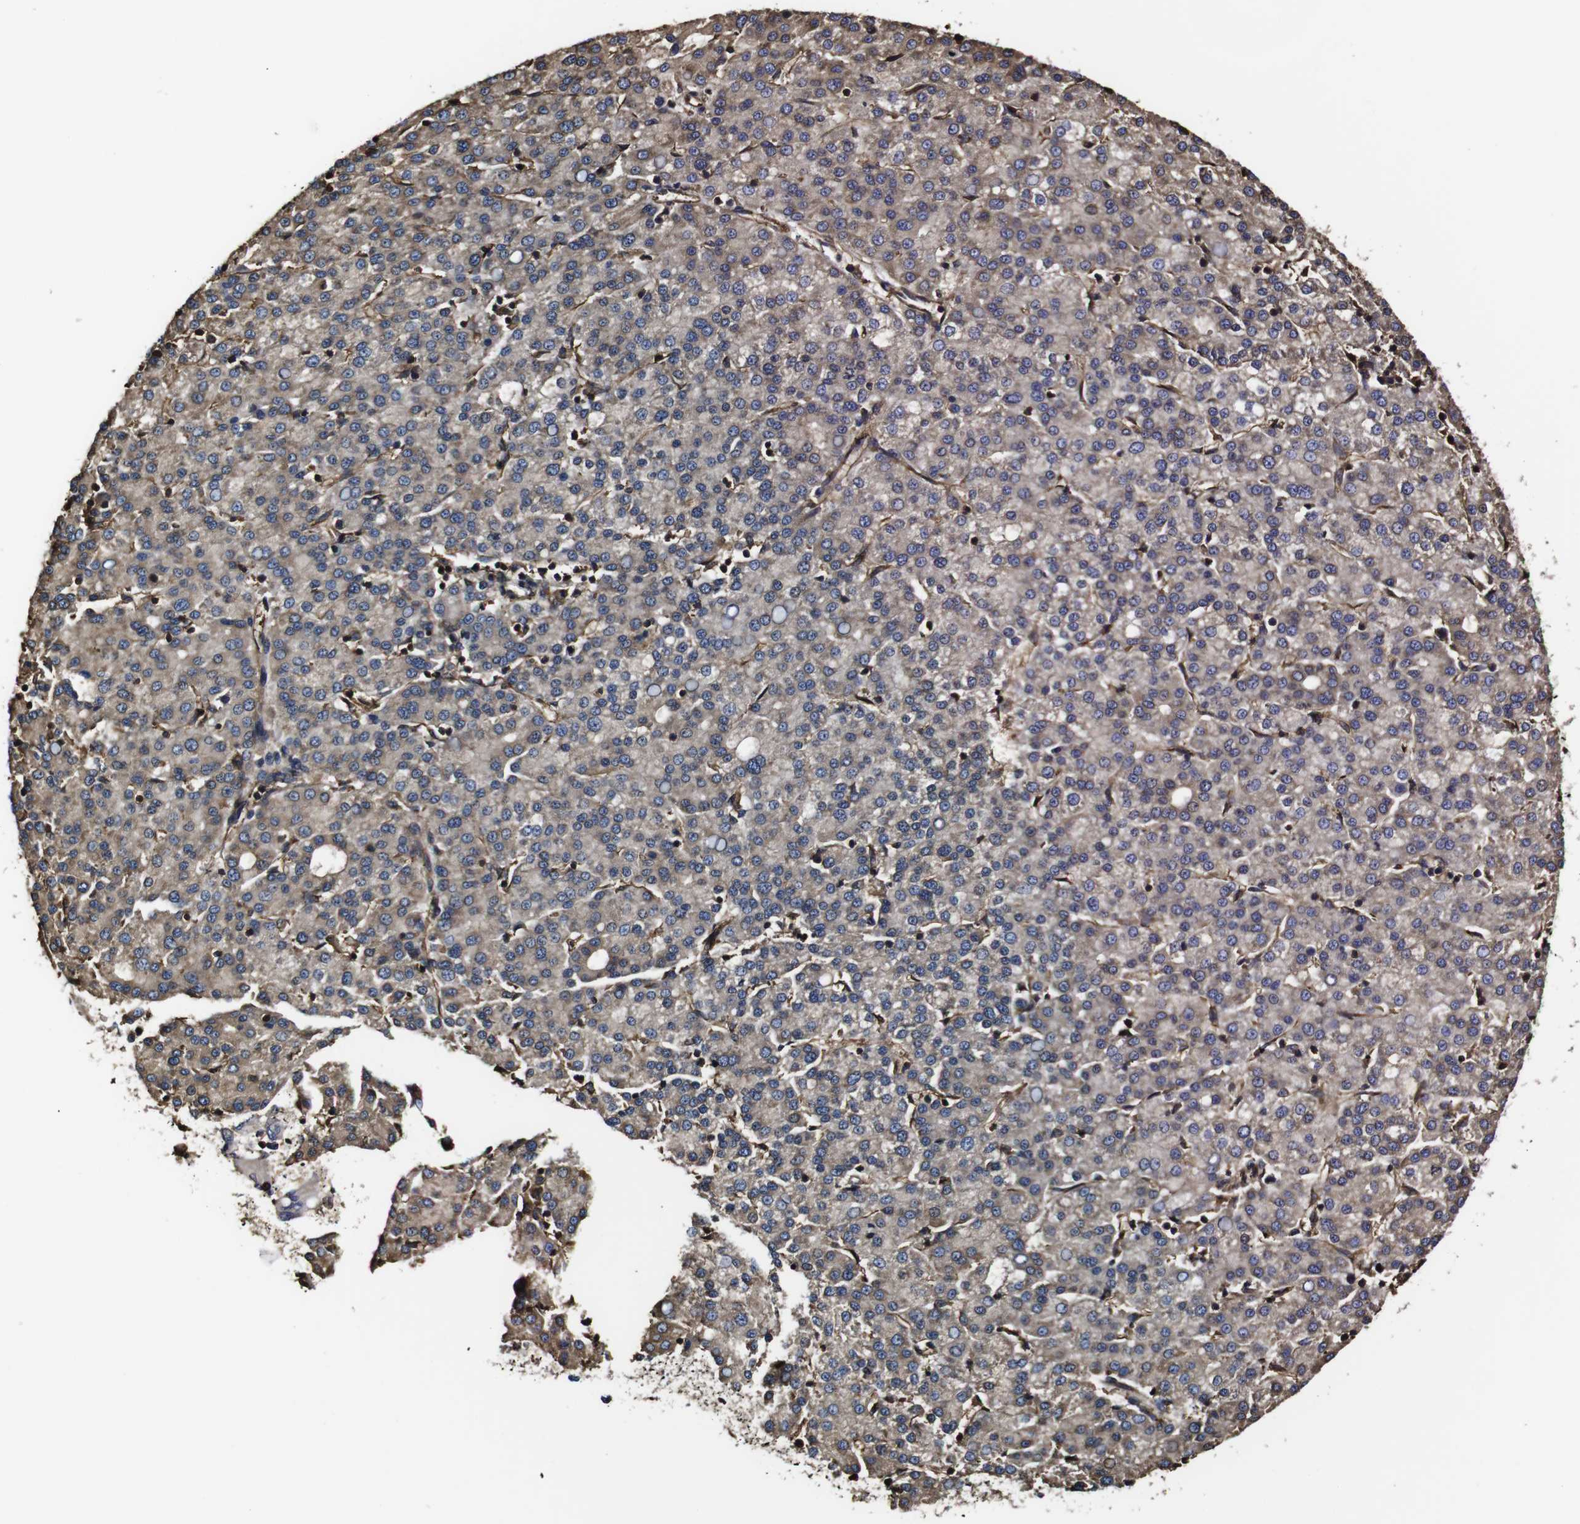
{"staining": {"intensity": "moderate", "quantity": "25%-75%", "location": "cytoplasmic/membranous"}, "tissue": "liver cancer", "cell_type": "Tumor cells", "image_type": "cancer", "snomed": [{"axis": "morphology", "description": "Carcinoma, Hepatocellular, NOS"}, {"axis": "topography", "description": "Liver"}], "caption": "A micrograph showing moderate cytoplasmic/membranous staining in approximately 25%-75% of tumor cells in hepatocellular carcinoma (liver), as visualized by brown immunohistochemical staining.", "gene": "MSN", "patient": {"sex": "female", "age": 58}}